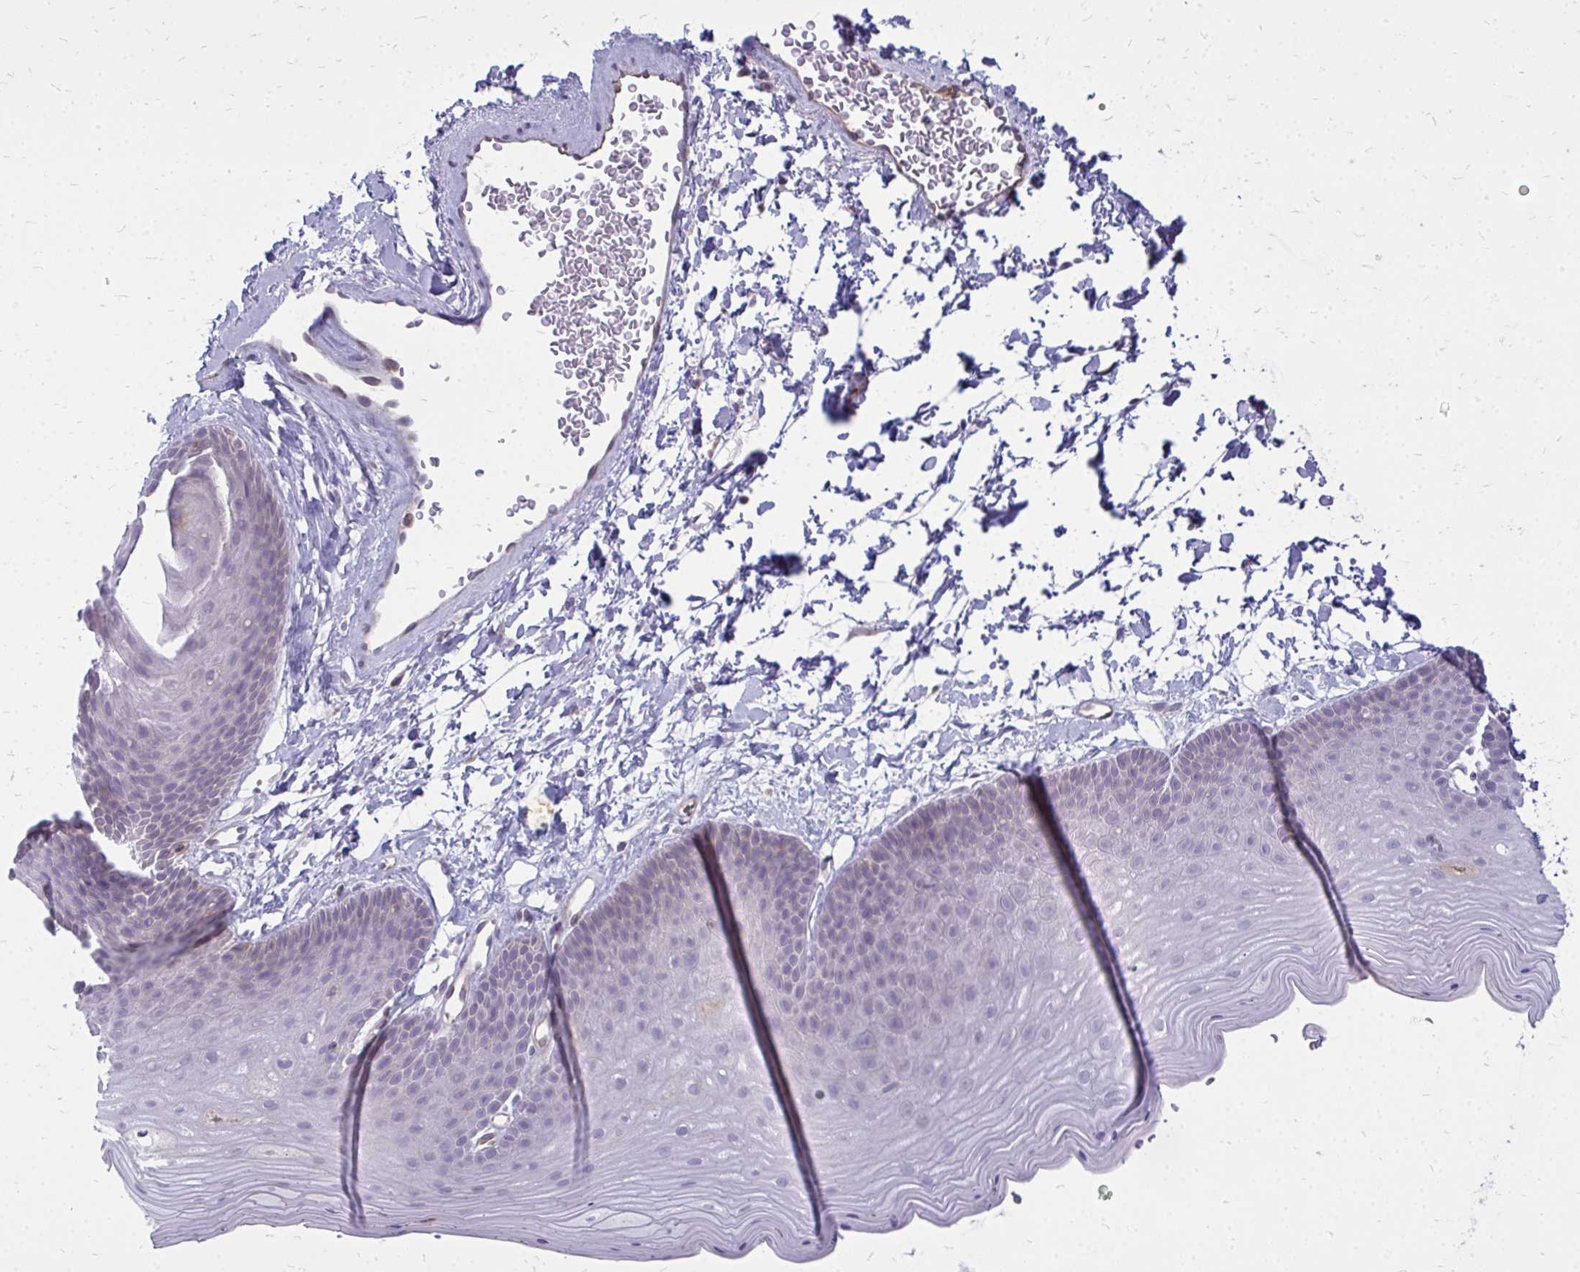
{"staining": {"intensity": "negative", "quantity": "none", "location": "none"}, "tissue": "skin", "cell_type": "Epidermal cells", "image_type": "normal", "snomed": [{"axis": "morphology", "description": "Normal tissue, NOS"}, {"axis": "topography", "description": "Anal"}], "caption": "Epidermal cells show no significant staining in benign skin. The staining was performed using DAB (3,3'-diaminobenzidine) to visualize the protein expression in brown, while the nuclei were stained in blue with hematoxylin (Magnification: 20x).", "gene": "ACSL5", "patient": {"sex": "male", "age": 53}}